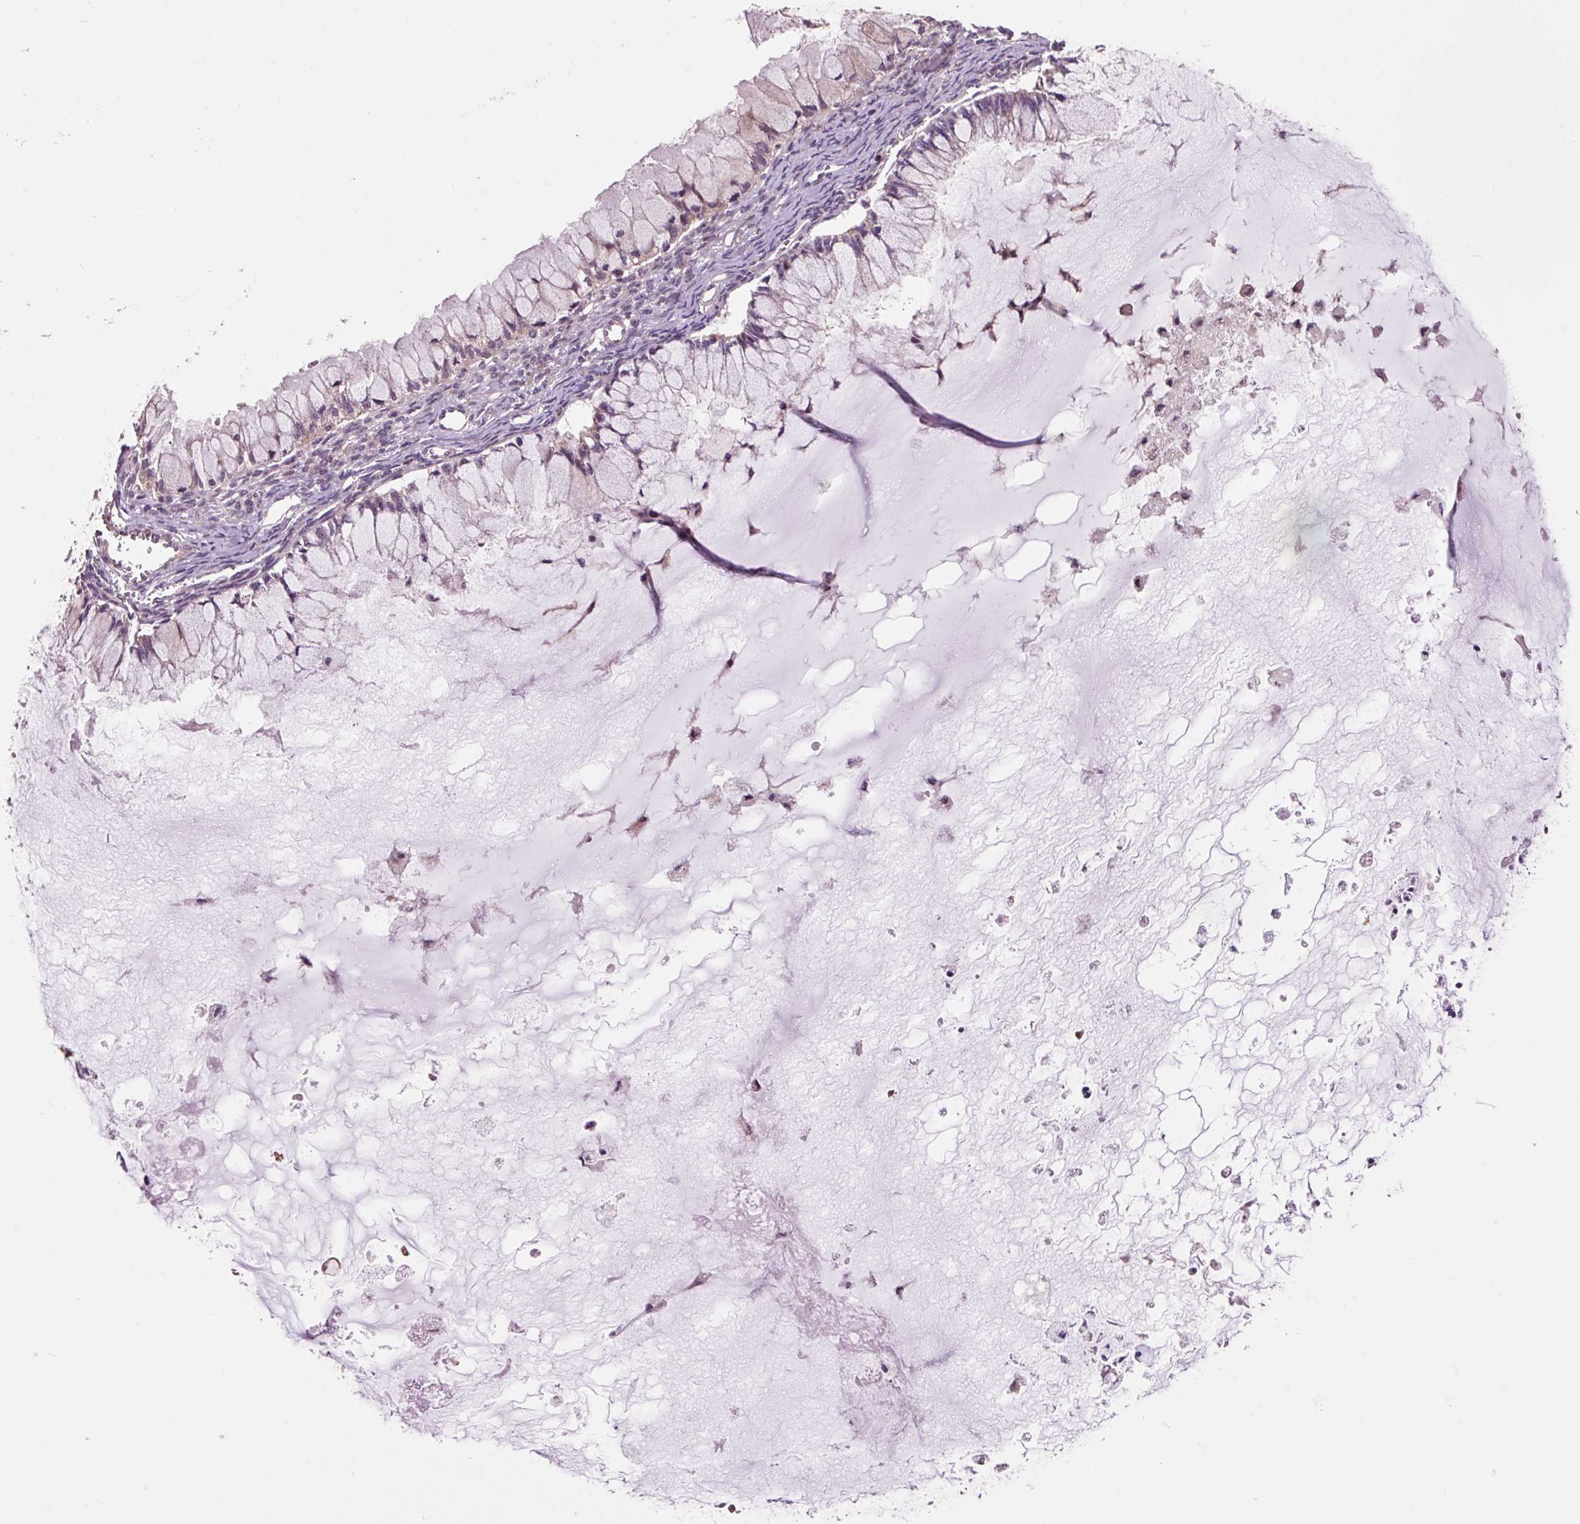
{"staining": {"intensity": "negative", "quantity": "none", "location": "none"}, "tissue": "ovarian cancer", "cell_type": "Tumor cells", "image_type": "cancer", "snomed": [{"axis": "morphology", "description": "Cystadenocarcinoma, mucinous, NOS"}, {"axis": "topography", "description": "Ovary"}], "caption": "DAB (3,3'-diaminobenzidine) immunohistochemical staining of human ovarian mucinous cystadenocarcinoma demonstrates no significant positivity in tumor cells.", "gene": "PRIMPOL", "patient": {"sex": "female", "age": 34}}